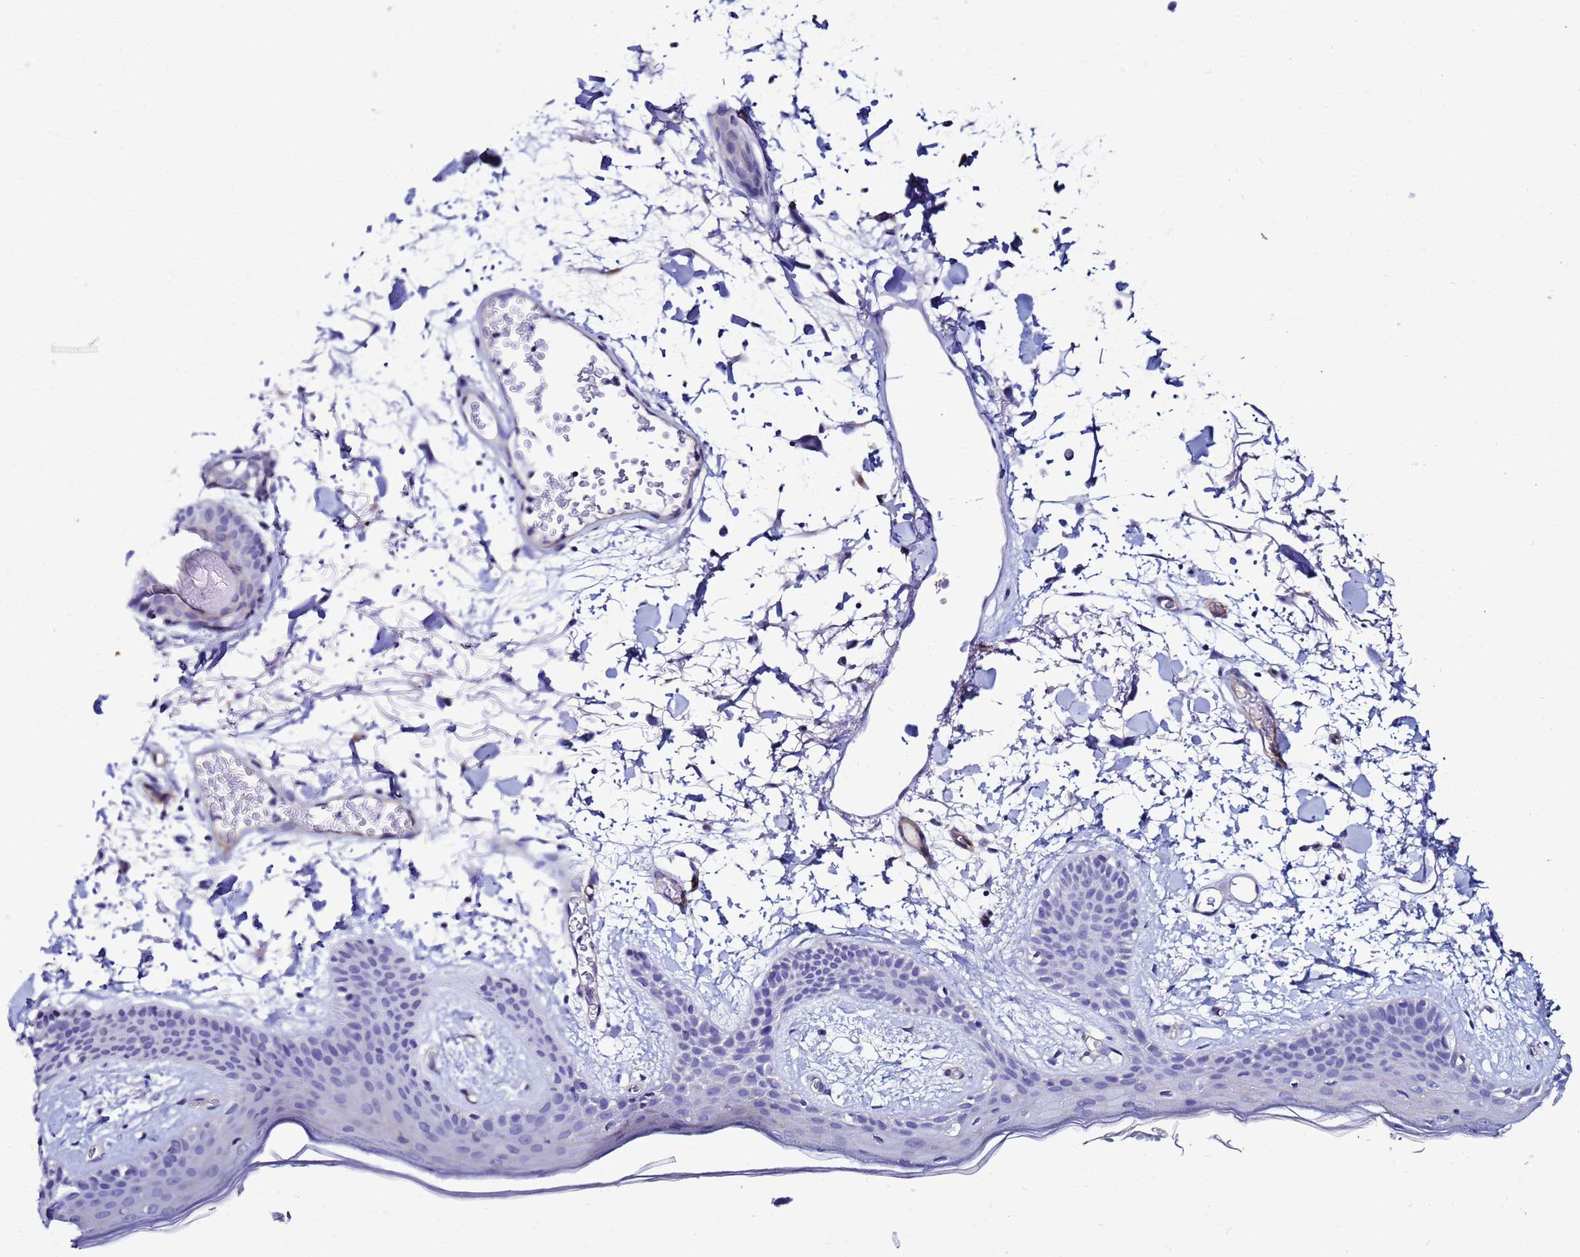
{"staining": {"intensity": "negative", "quantity": "none", "location": "none"}, "tissue": "skin", "cell_type": "Fibroblasts", "image_type": "normal", "snomed": [{"axis": "morphology", "description": "Normal tissue, NOS"}, {"axis": "topography", "description": "Skin"}], "caption": "Immunohistochemistry (IHC) of normal human skin shows no staining in fibroblasts. (Stains: DAB (3,3'-diaminobenzidine) immunohistochemistry with hematoxylin counter stain, Microscopy: brightfield microscopy at high magnification).", "gene": "DEFB104A", "patient": {"sex": "male", "age": 79}}